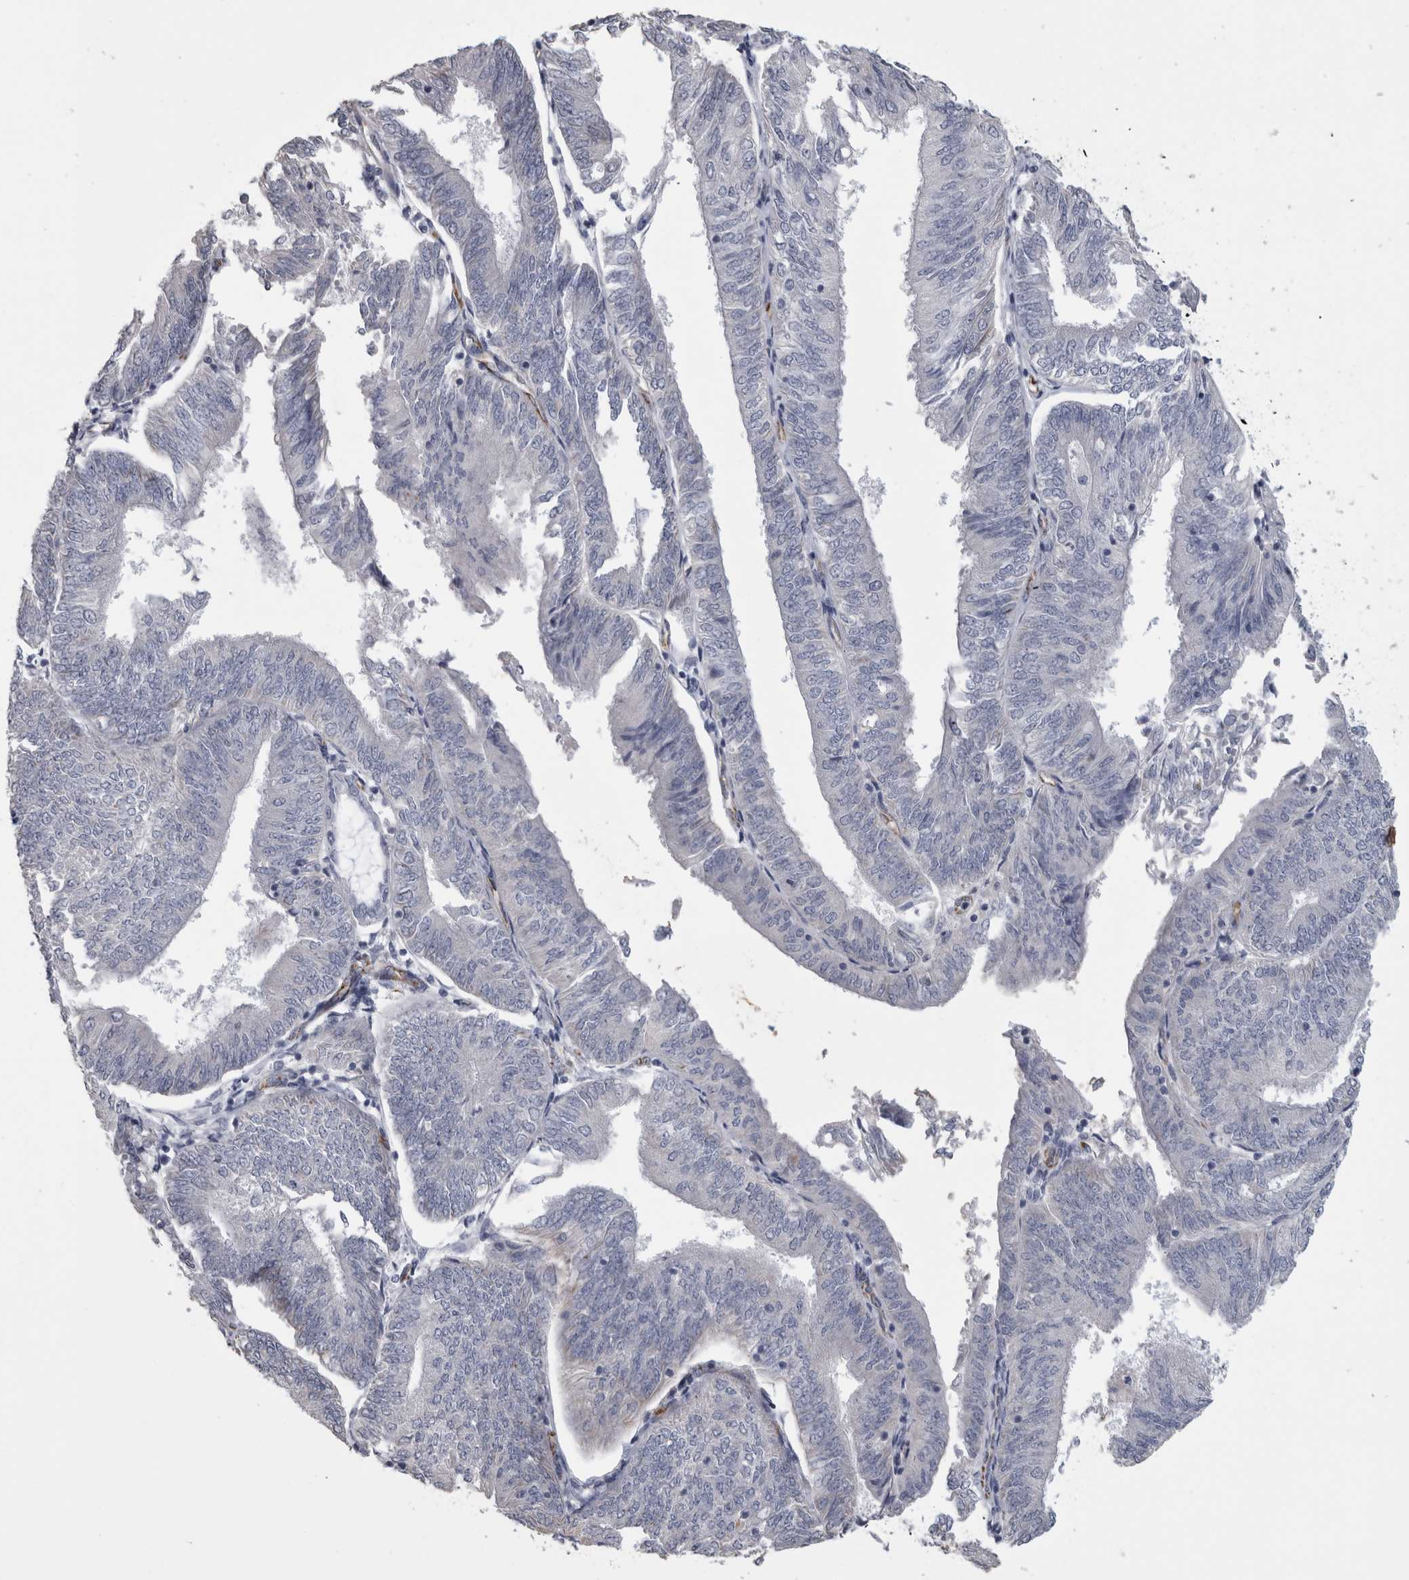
{"staining": {"intensity": "moderate", "quantity": "<25%", "location": "cytoplasmic/membranous"}, "tissue": "endometrial cancer", "cell_type": "Tumor cells", "image_type": "cancer", "snomed": [{"axis": "morphology", "description": "Adenocarcinoma, NOS"}, {"axis": "topography", "description": "Endometrium"}], "caption": "An immunohistochemistry histopathology image of tumor tissue is shown. Protein staining in brown shows moderate cytoplasmic/membranous positivity in adenocarcinoma (endometrial) within tumor cells.", "gene": "ACOT7", "patient": {"sex": "female", "age": 58}}